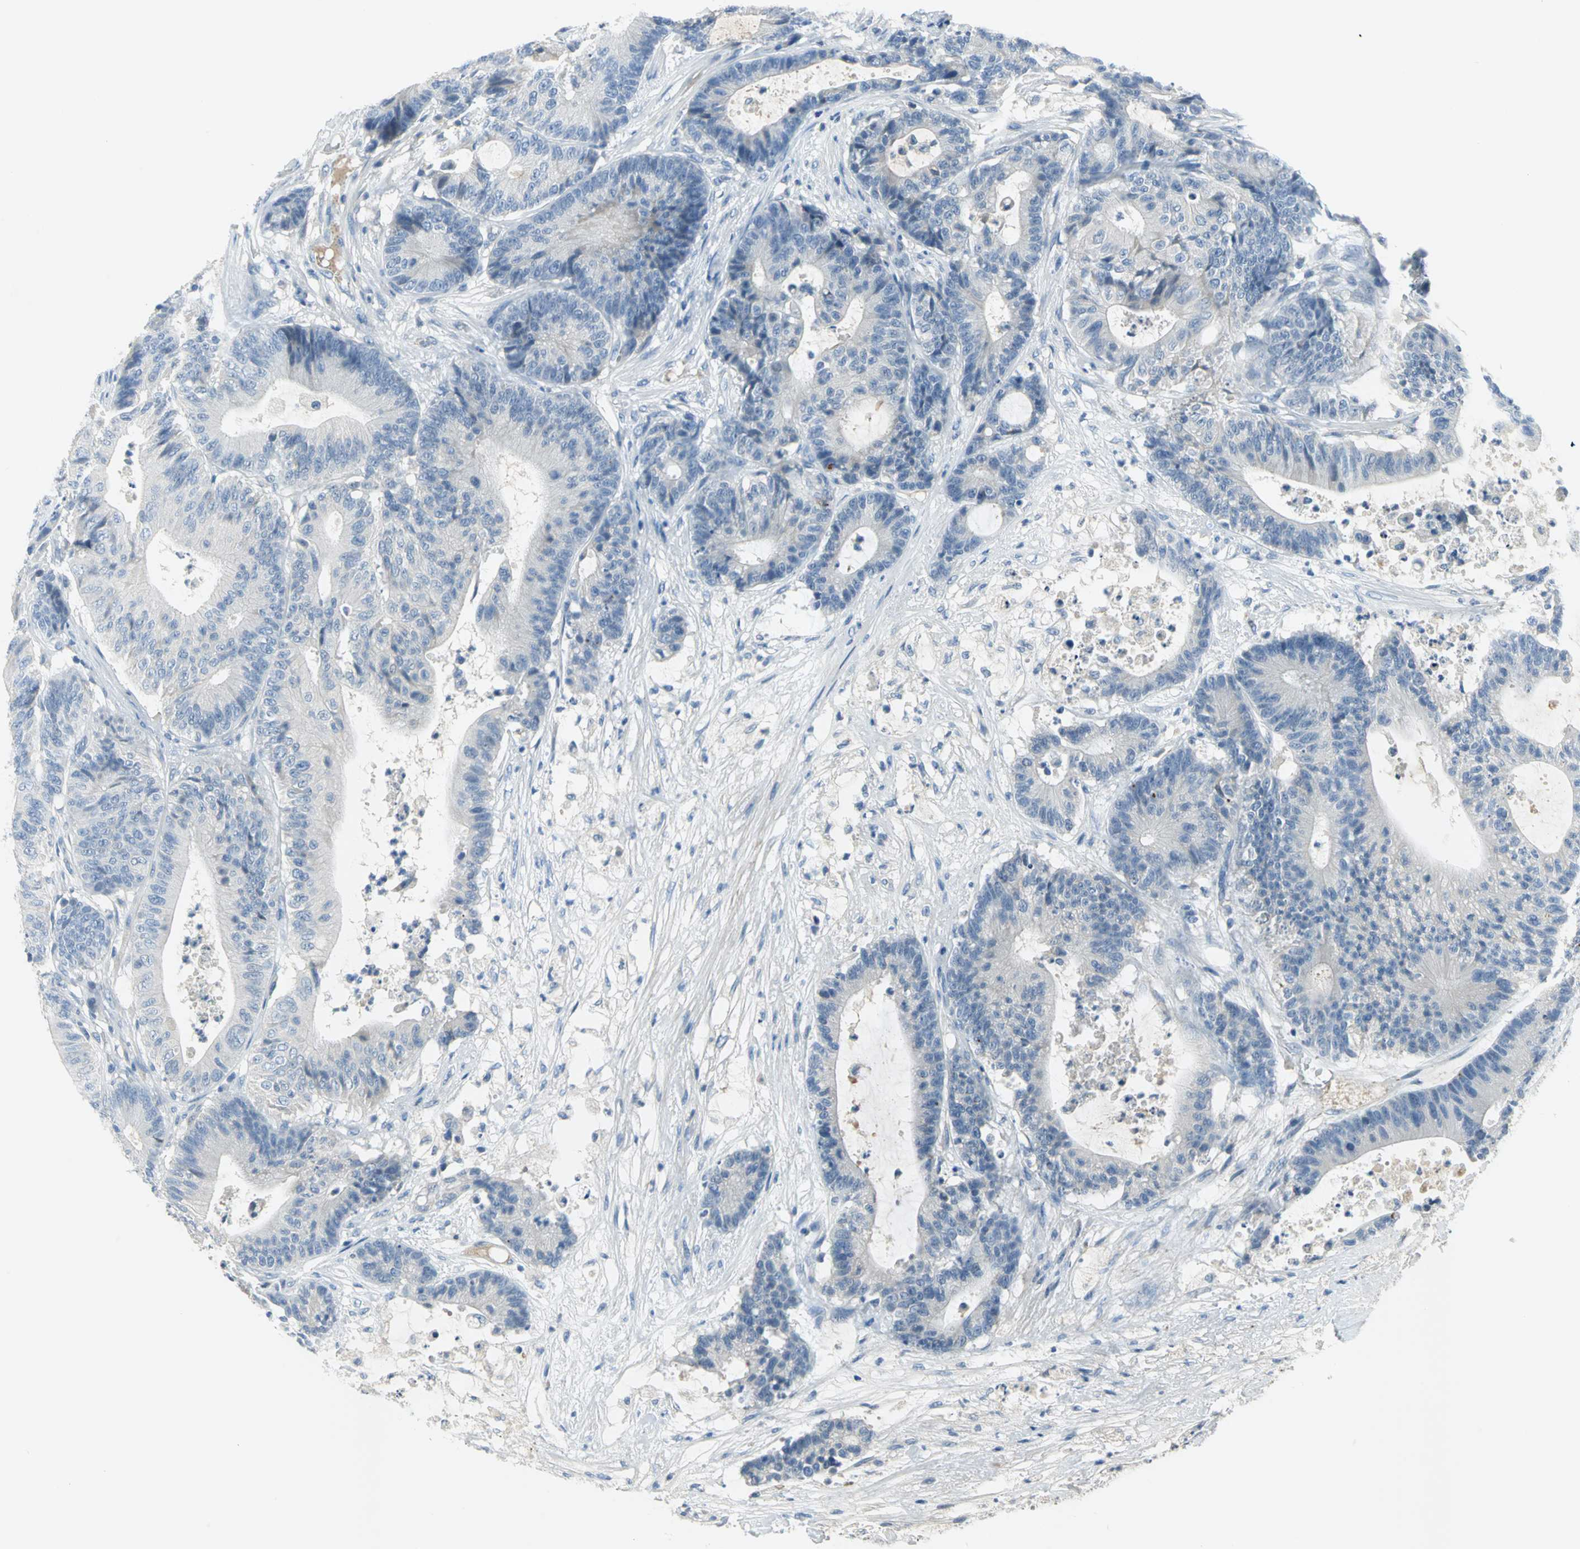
{"staining": {"intensity": "negative", "quantity": "none", "location": "none"}, "tissue": "colorectal cancer", "cell_type": "Tumor cells", "image_type": "cancer", "snomed": [{"axis": "morphology", "description": "Adenocarcinoma, NOS"}, {"axis": "topography", "description": "Colon"}], "caption": "Immunohistochemistry image of neoplastic tissue: adenocarcinoma (colorectal) stained with DAB exhibits no significant protein expression in tumor cells. (Stains: DAB (3,3'-diaminobenzidine) immunohistochemistry (IHC) with hematoxylin counter stain, Microscopy: brightfield microscopy at high magnification).", "gene": "ZIC1", "patient": {"sex": "female", "age": 84}}